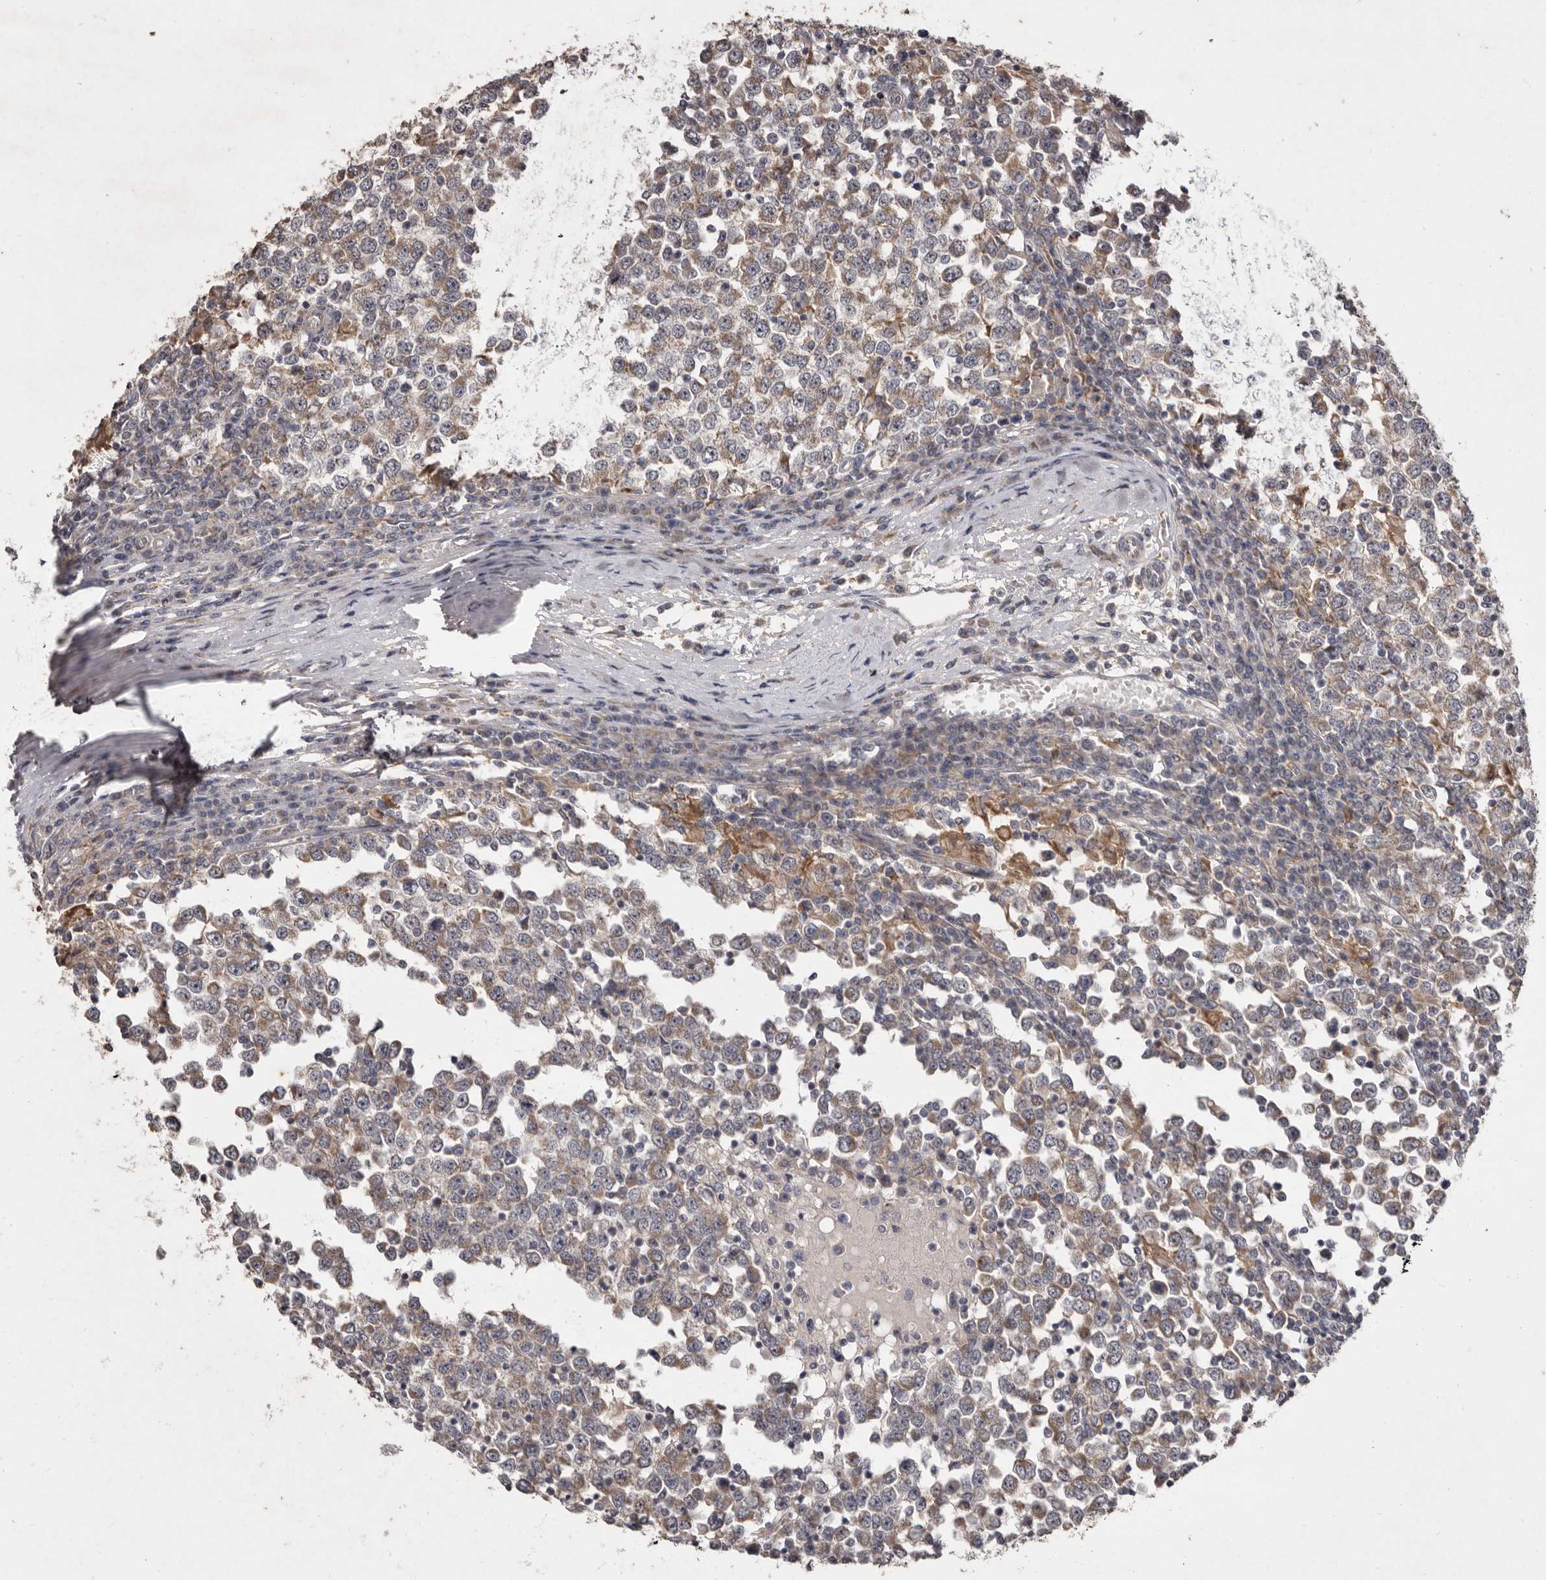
{"staining": {"intensity": "moderate", "quantity": ">75%", "location": "cytoplasmic/membranous"}, "tissue": "testis cancer", "cell_type": "Tumor cells", "image_type": "cancer", "snomed": [{"axis": "morphology", "description": "Seminoma, NOS"}, {"axis": "topography", "description": "Testis"}], "caption": "Immunohistochemistry staining of seminoma (testis), which displays medium levels of moderate cytoplasmic/membranous expression in about >75% of tumor cells indicating moderate cytoplasmic/membranous protein expression. The staining was performed using DAB (3,3'-diaminobenzidine) (brown) for protein detection and nuclei were counterstained in hematoxylin (blue).", "gene": "FLAD1", "patient": {"sex": "male", "age": 65}}